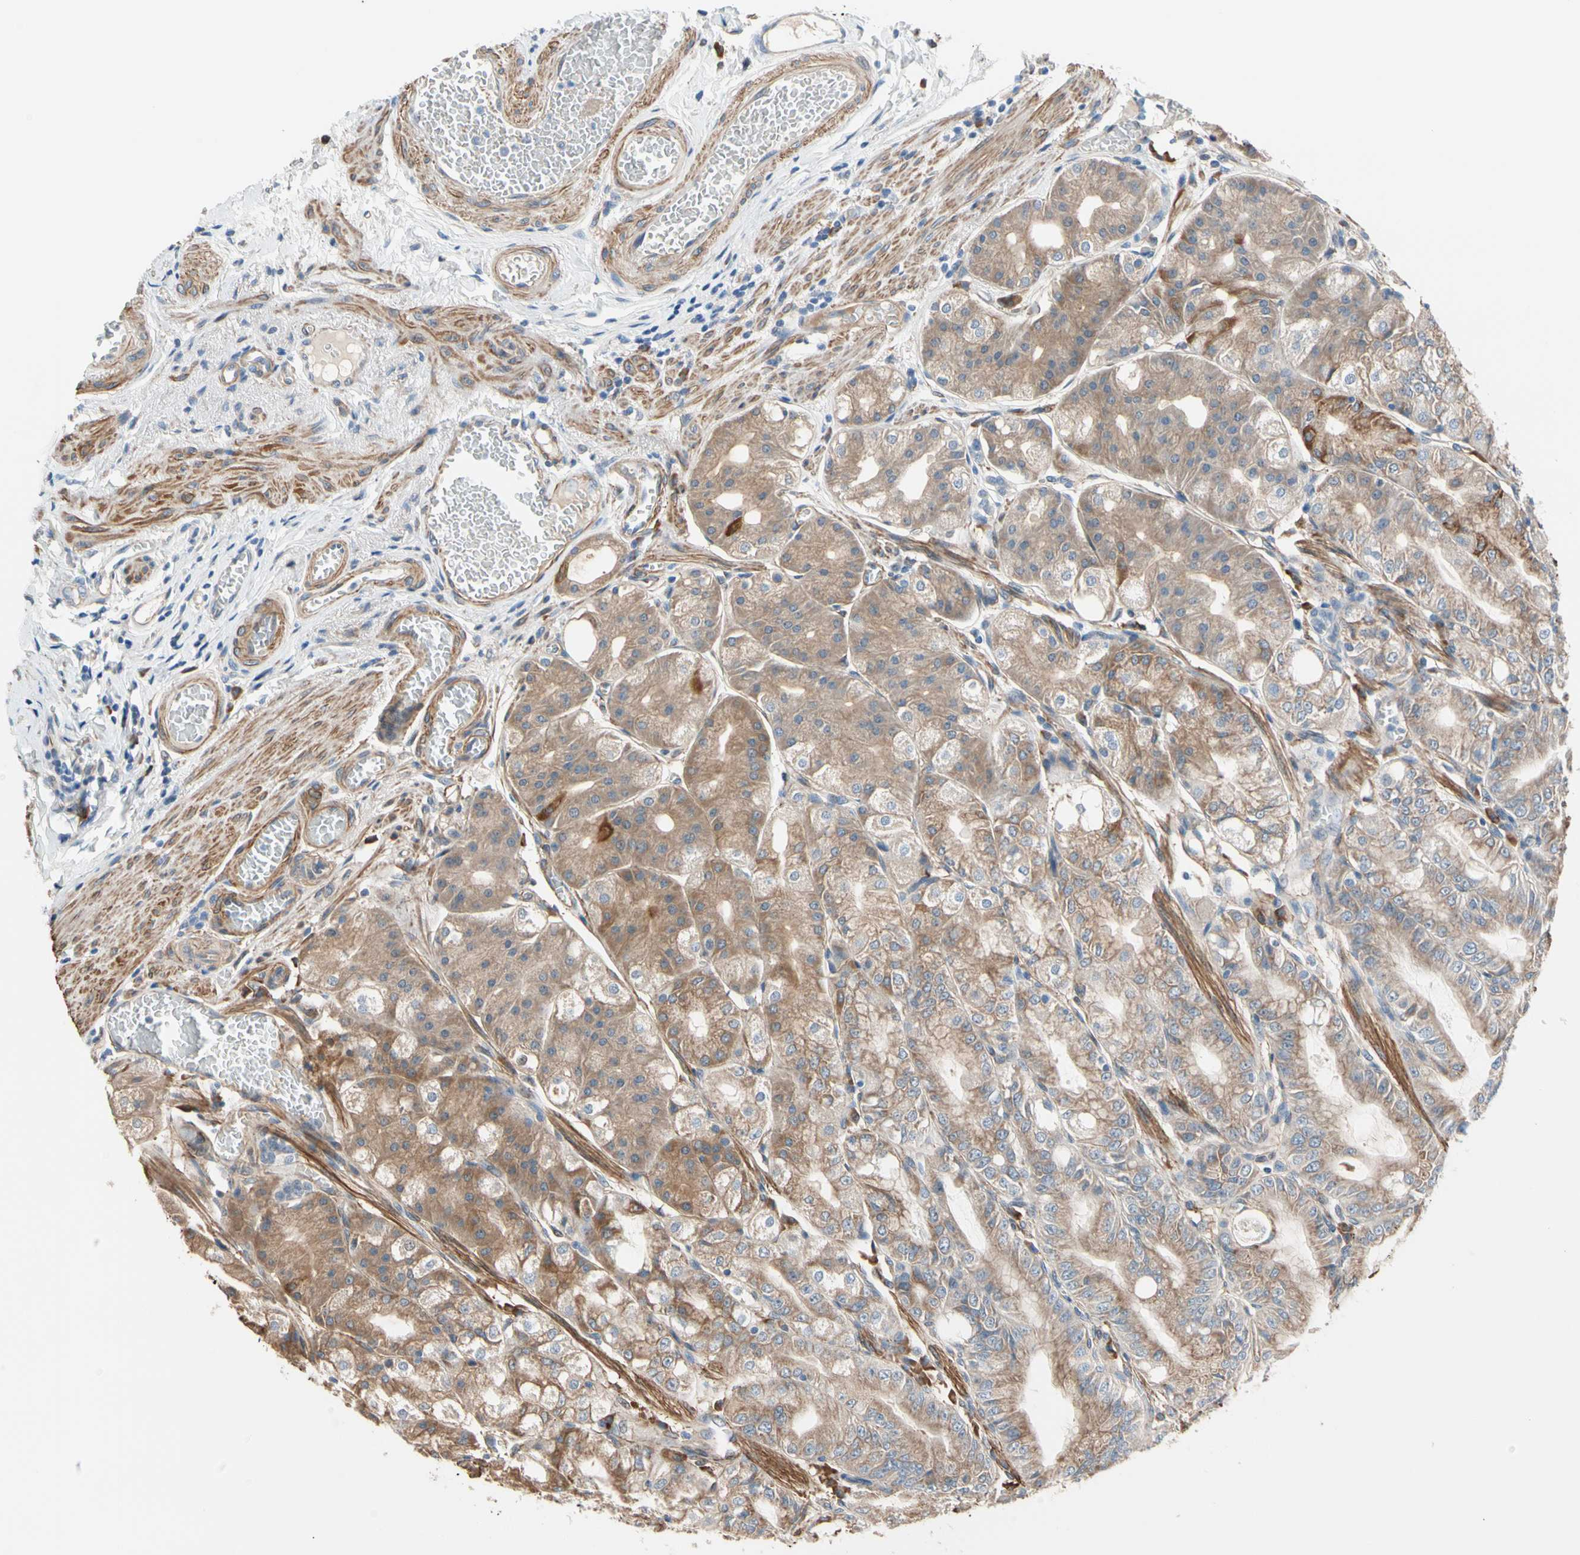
{"staining": {"intensity": "moderate", "quantity": "25%-75%", "location": "cytoplasmic/membranous"}, "tissue": "stomach", "cell_type": "Glandular cells", "image_type": "normal", "snomed": [{"axis": "morphology", "description": "Normal tissue, NOS"}, {"axis": "topography", "description": "Stomach, lower"}], "caption": "This is a micrograph of immunohistochemistry (IHC) staining of benign stomach, which shows moderate expression in the cytoplasmic/membranous of glandular cells.", "gene": "LIMK2", "patient": {"sex": "male", "age": 71}}